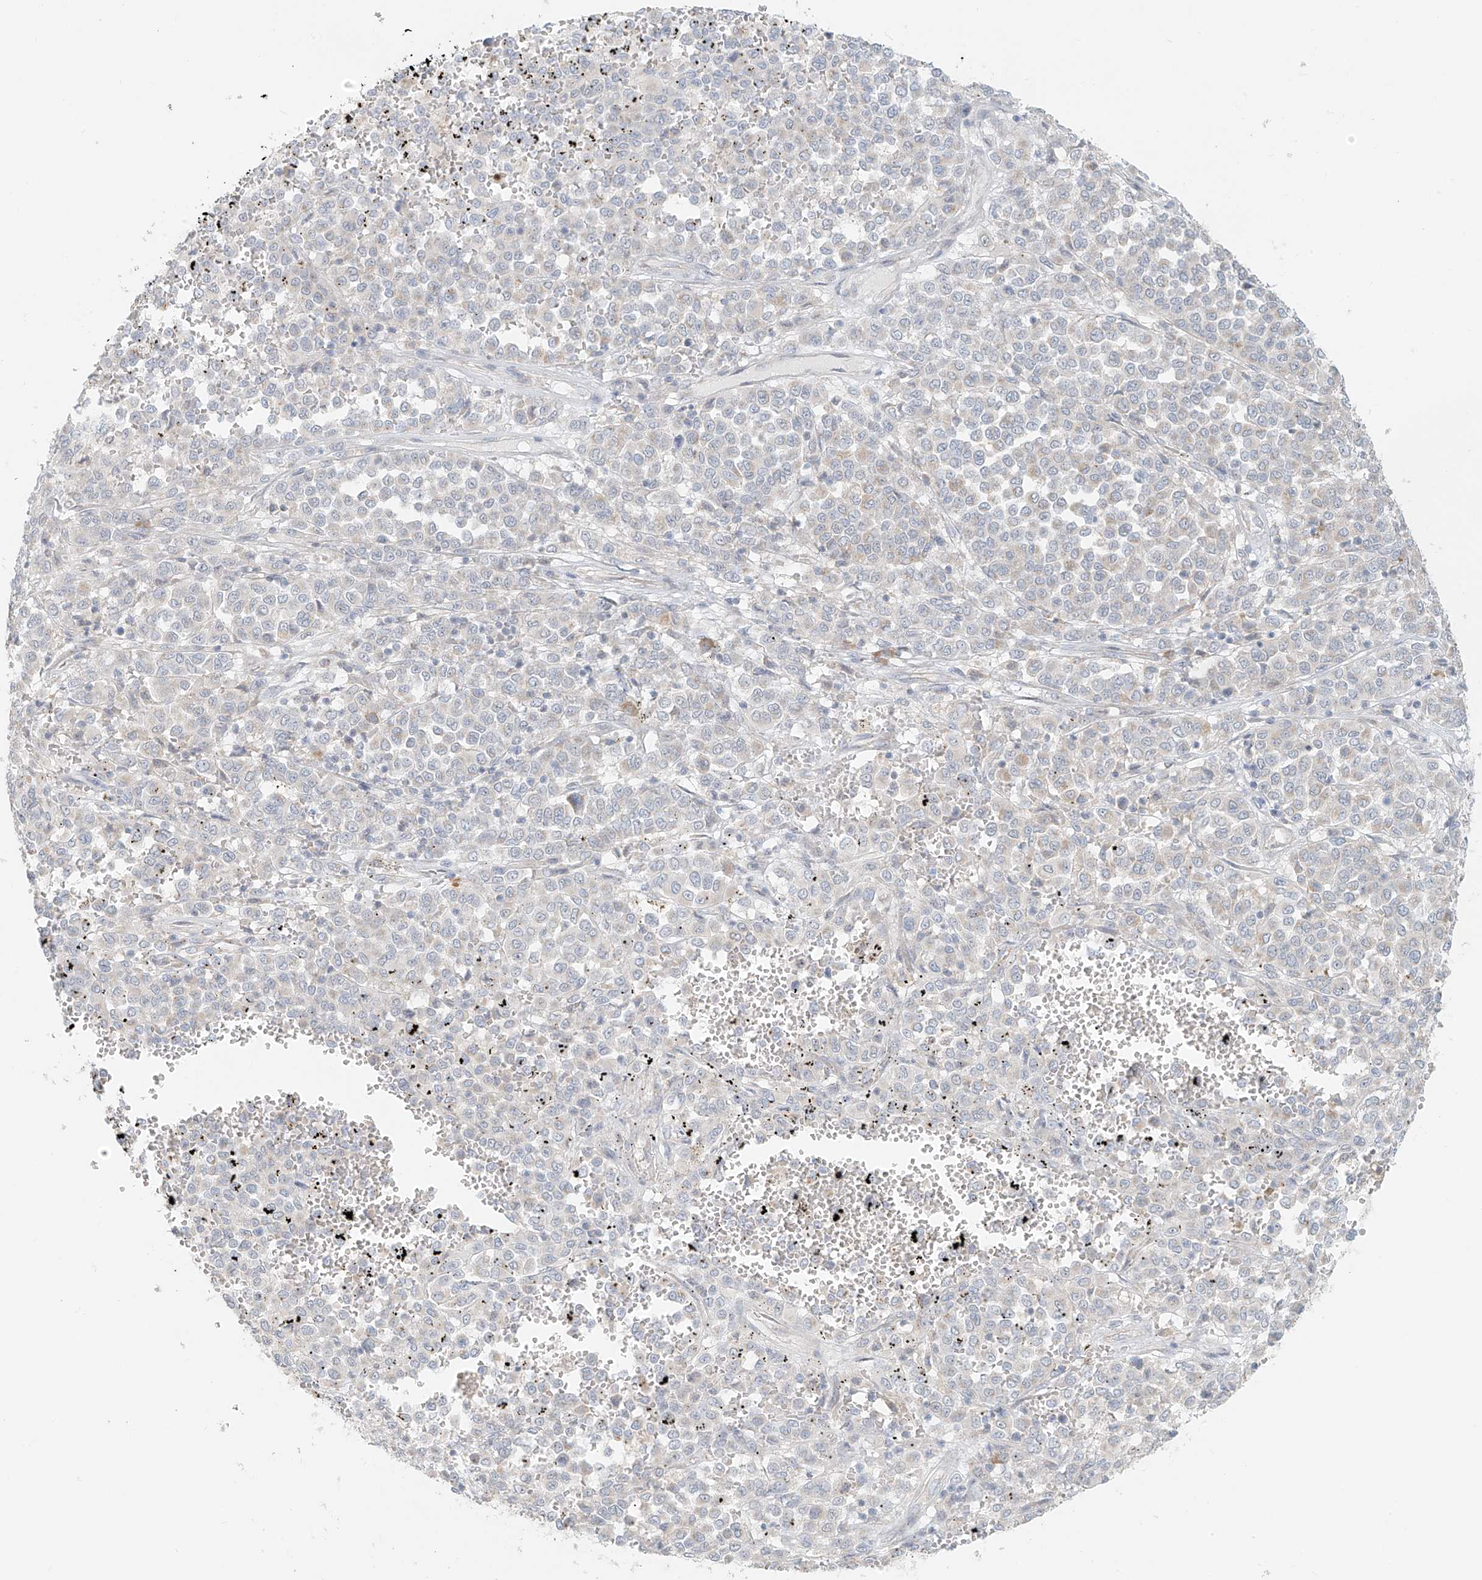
{"staining": {"intensity": "negative", "quantity": "none", "location": "none"}, "tissue": "melanoma", "cell_type": "Tumor cells", "image_type": "cancer", "snomed": [{"axis": "morphology", "description": "Malignant melanoma, Metastatic site"}, {"axis": "topography", "description": "Pancreas"}], "caption": "Human melanoma stained for a protein using immunohistochemistry demonstrates no positivity in tumor cells.", "gene": "UST", "patient": {"sex": "female", "age": 30}}